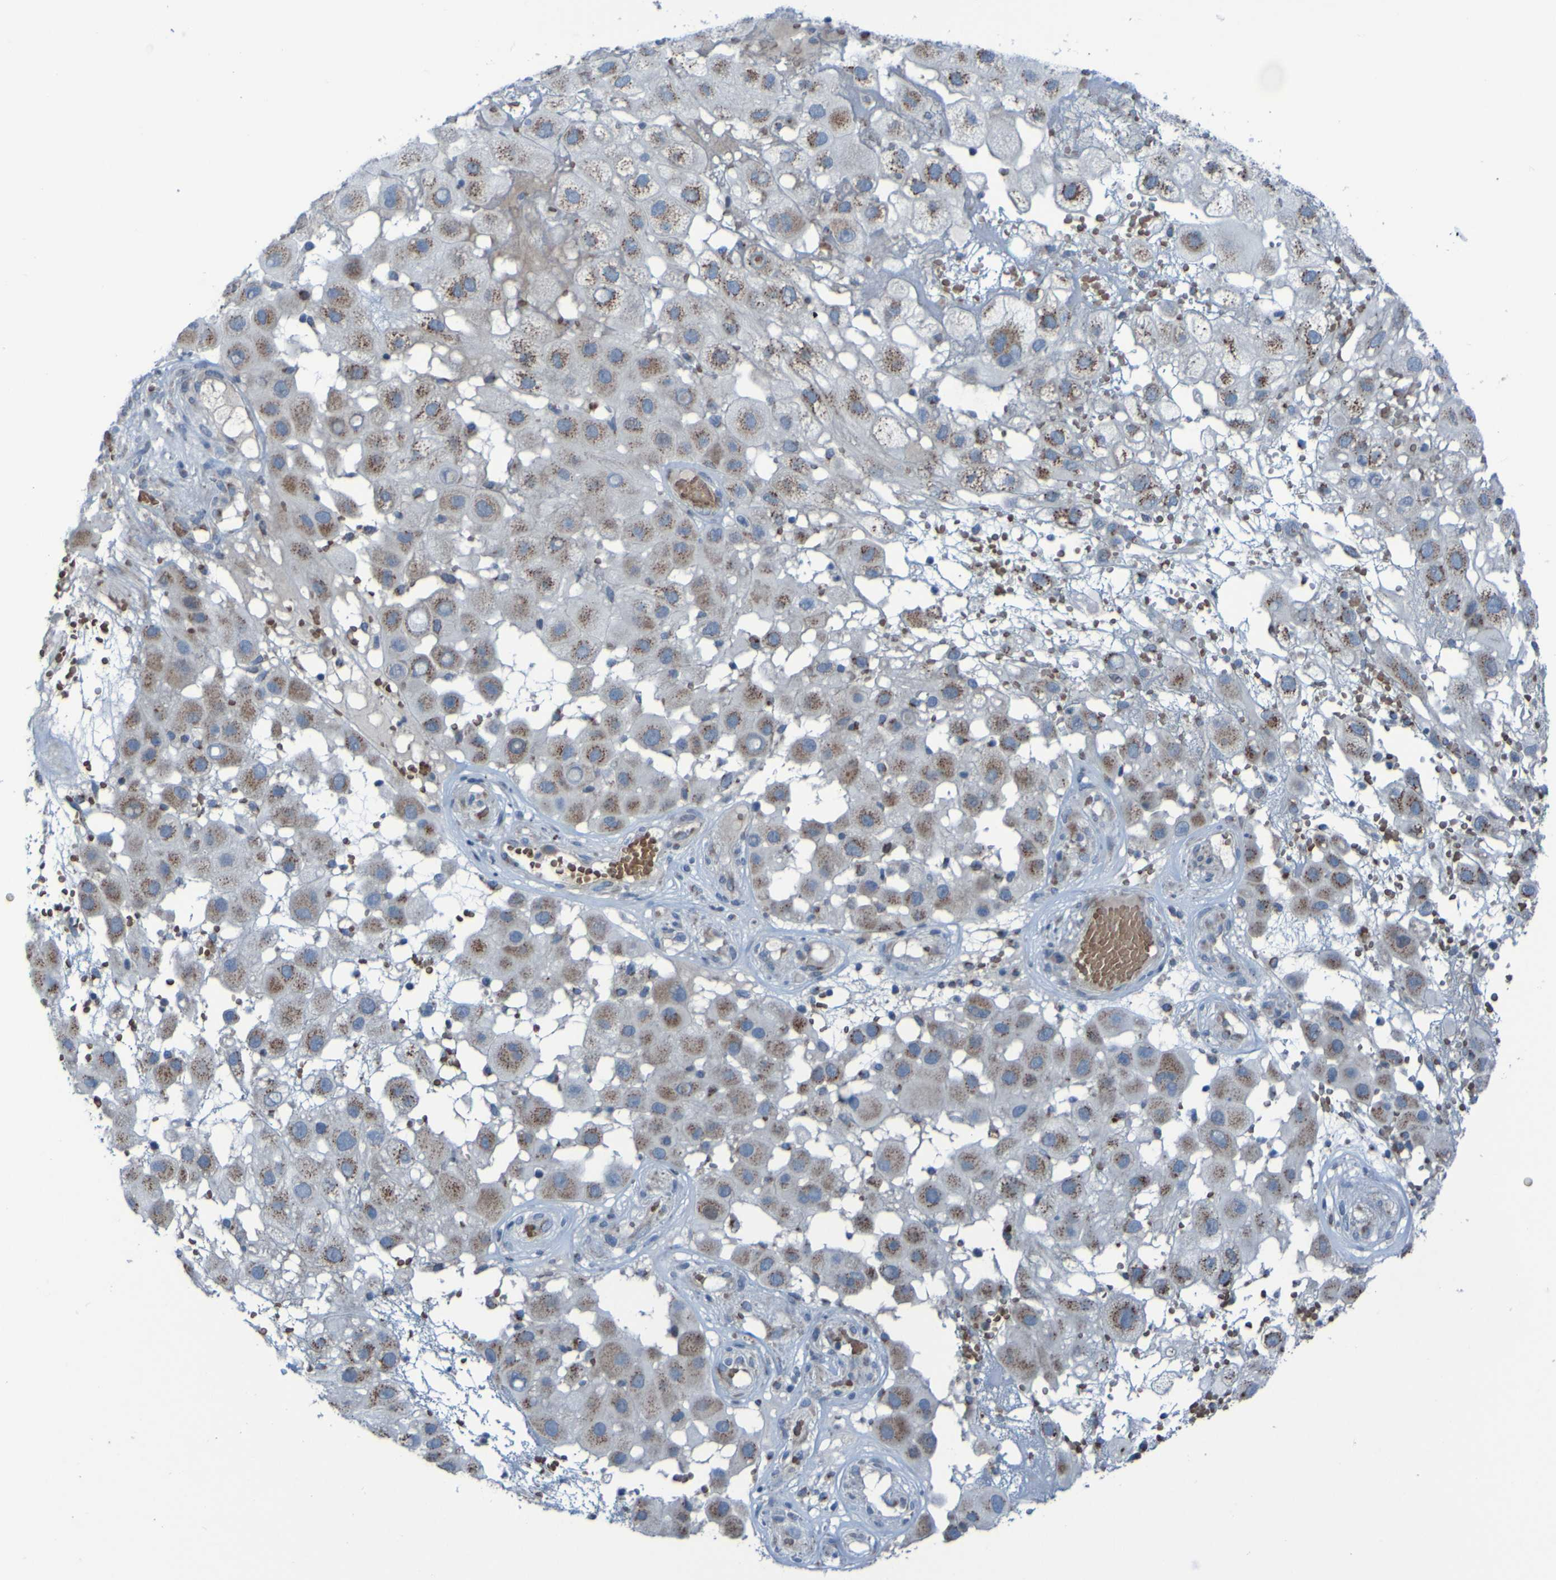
{"staining": {"intensity": "weak", "quantity": "25%-75%", "location": "cytoplasmic/membranous"}, "tissue": "melanoma", "cell_type": "Tumor cells", "image_type": "cancer", "snomed": [{"axis": "morphology", "description": "Malignant melanoma, NOS"}, {"axis": "topography", "description": "Skin"}], "caption": "The immunohistochemical stain highlights weak cytoplasmic/membranous expression in tumor cells of melanoma tissue.", "gene": "UNG", "patient": {"sex": "female", "age": 81}}